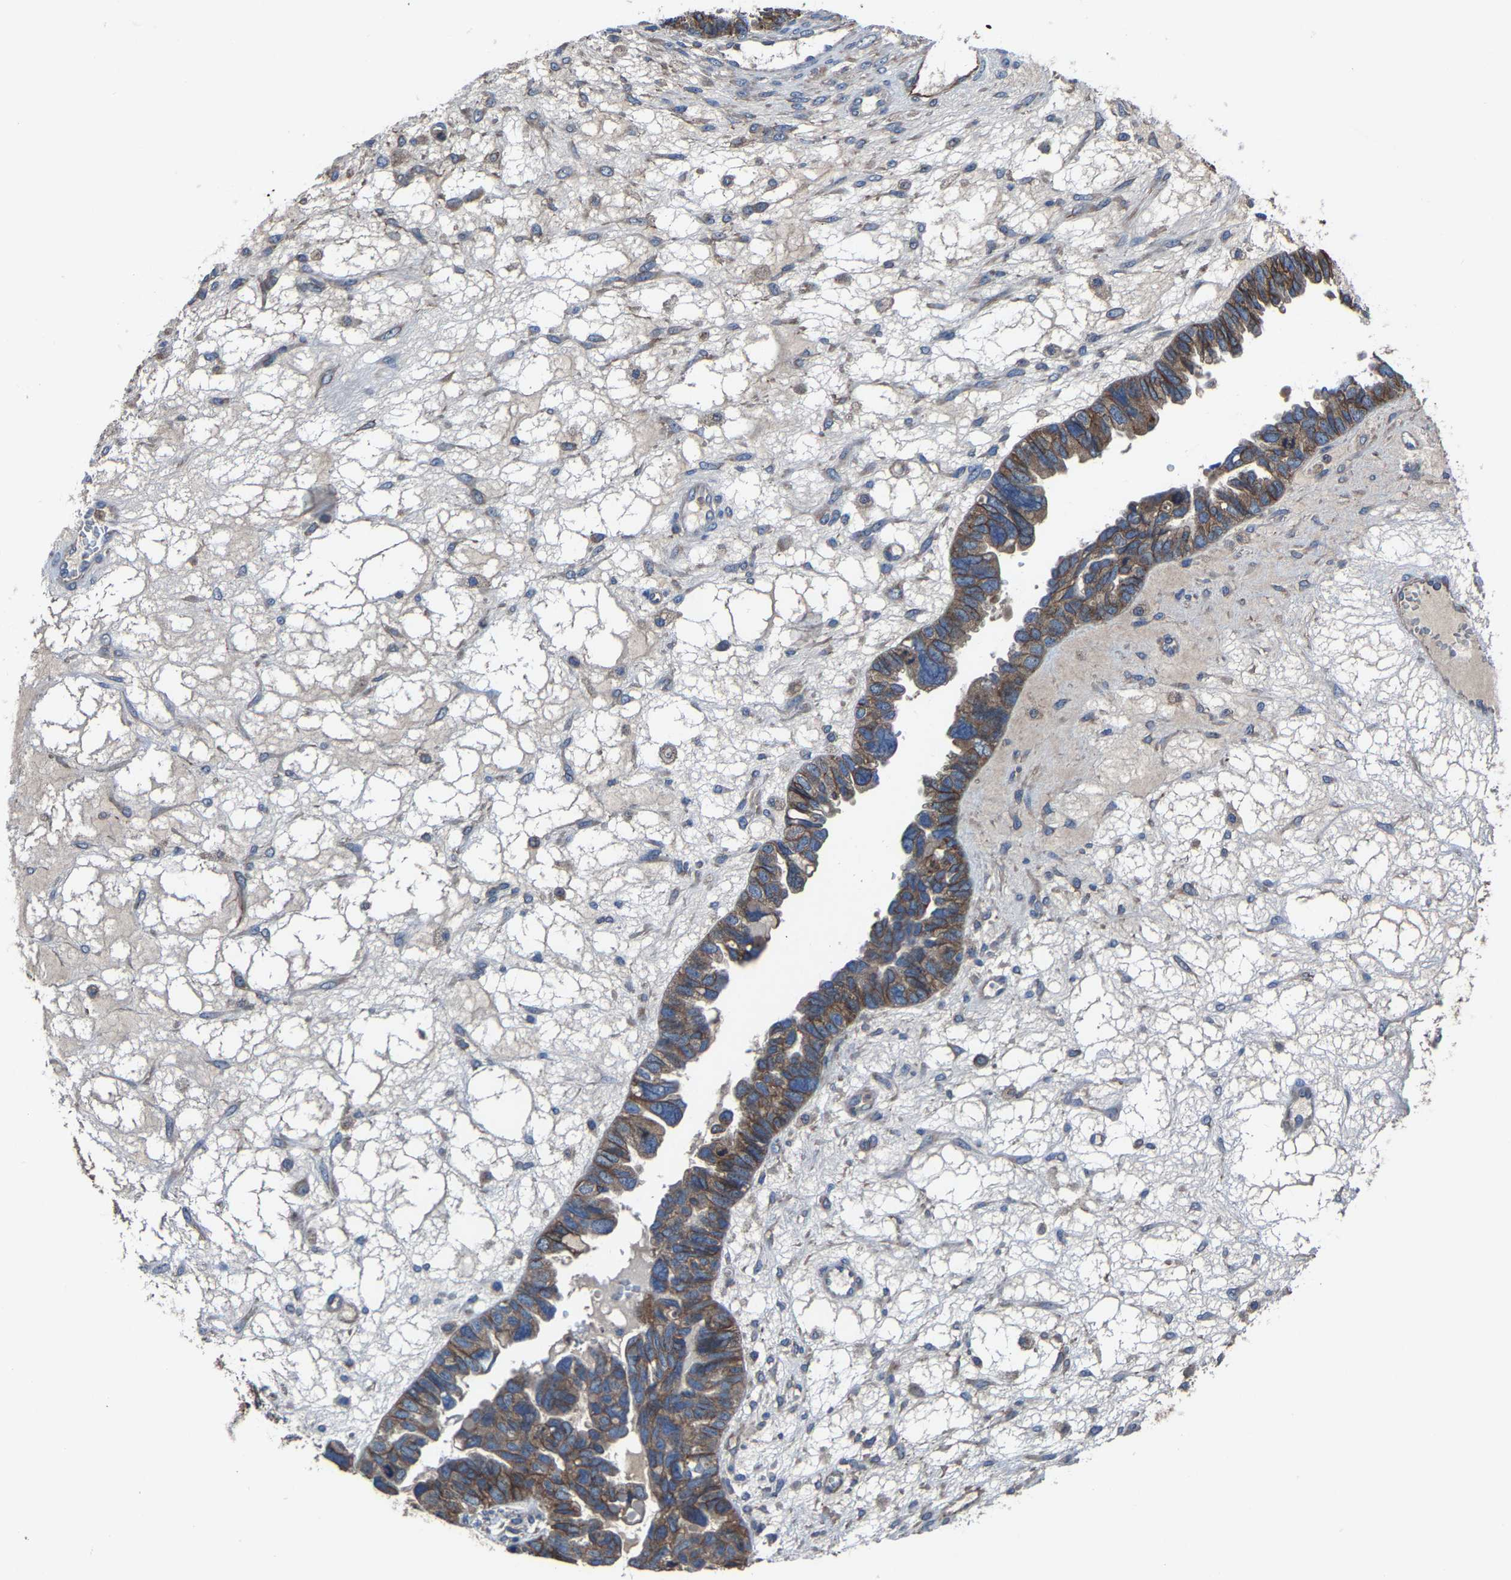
{"staining": {"intensity": "moderate", "quantity": ">75%", "location": "cytoplasmic/membranous"}, "tissue": "ovarian cancer", "cell_type": "Tumor cells", "image_type": "cancer", "snomed": [{"axis": "morphology", "description": "Cystadenocarcinoma, serous, NOS"}, {"axis": "topography", "description": "Ovary"}], "caption": "Serous cystadenocarcinoma (ovarian) stained with IHC exhibits moderate cytoplasmic/membranous staining in about >75% of tumor cells.", "gene": "KIAA1958", "patient": {"sex": "female", "age": 79}}